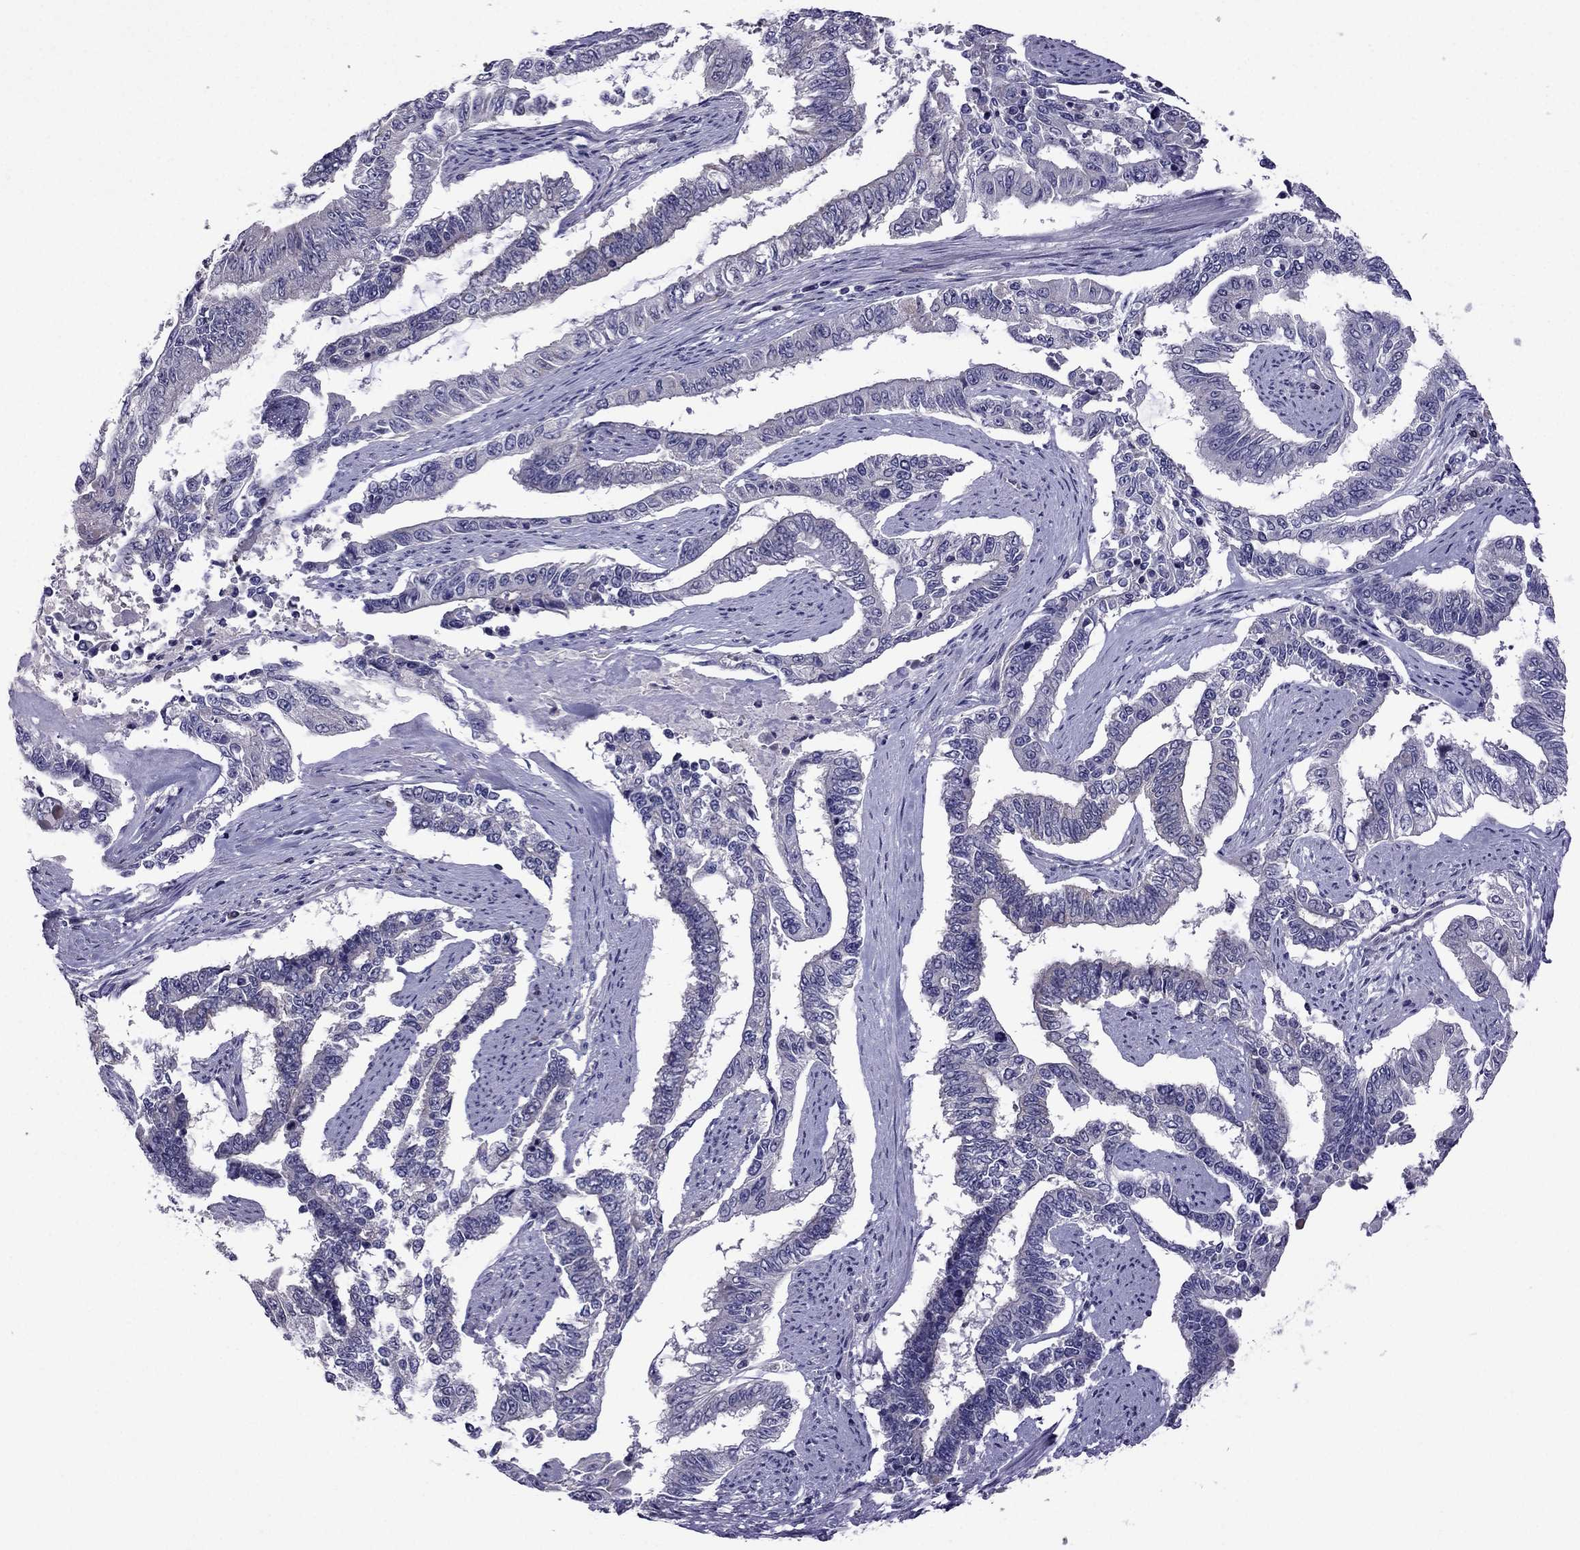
{"staining": {"intensity": "negative", "quantity": "none", "location": "none"}, "tissue": "endometrial cancer", "cell_type": "Tumor cells", "image_type": "cancer", "snomed": [{"axis": "morphology", "description": "Adenocarcinoma, NOS"}, {"axis": "topography", "description": "Uterus"}], "caption": "DAB (3,3'-diaminobenzidine) immunohistochemical staining of endometrial cancer reveals no significant positivity in tumor cells. (DAB immunohistochemistry (IHC), high magnification).", "gene": "CDK5", "patient": {"sex": "female", "age": 59}}